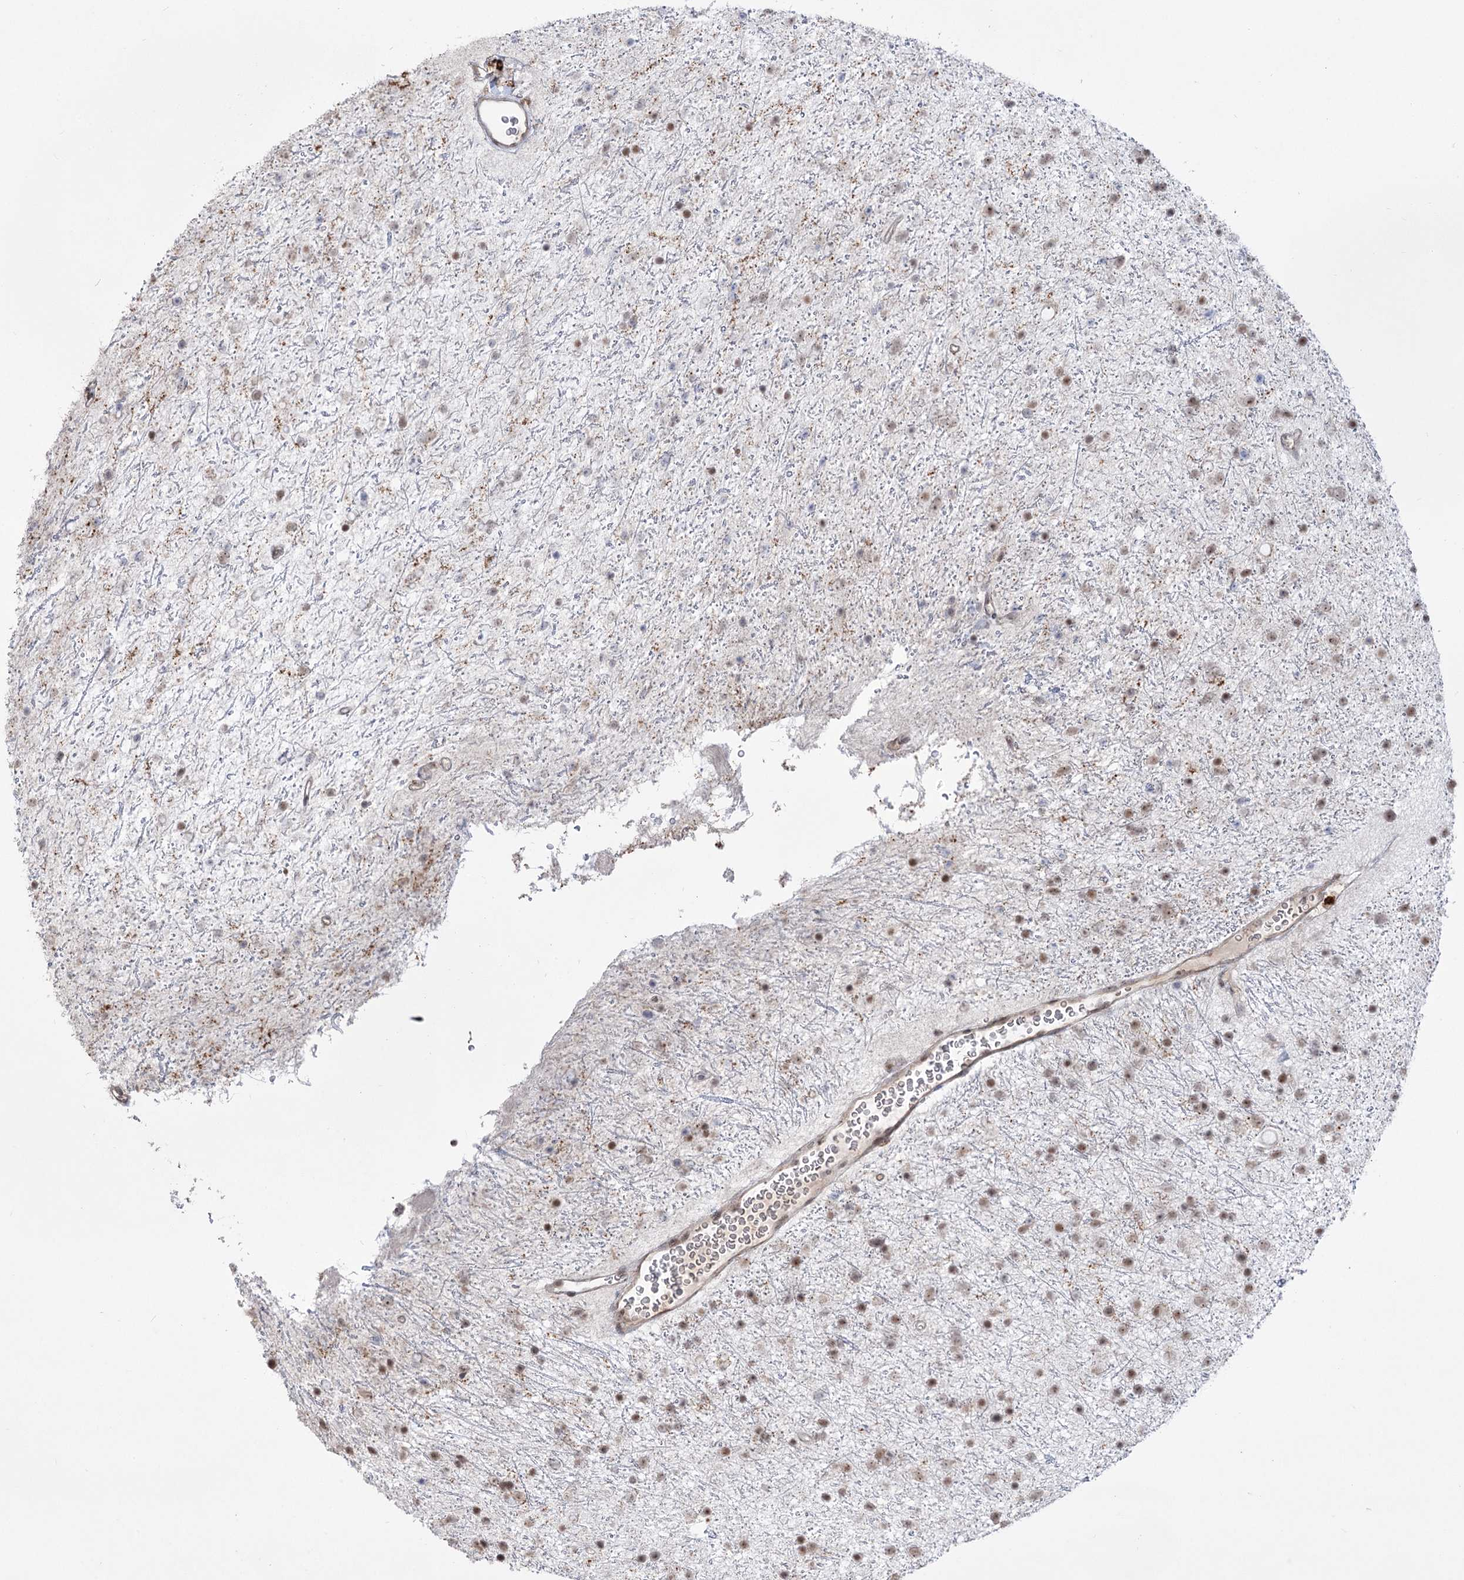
{"staining": {"intensity": "moderate", "quantity": ">75%", "location": "nuclear"}, "tissue": "glioma", "cell_type": "Tumor cells", "image_type": "cancer", "snomed": [{"axis": "morphology", "description": "Glioma, malignant, Low grade"}, {"axis": "topography", "description": "Cerebral cortex"}], "caption": "This micrograph displays glioma stained with IHC to label a protein in brown. The nuclear of tumor cells show moderate positivity for the protein. Nuclei are counter-stained blue.", "gene": "ZSCAN23", "patient": {"sex": "female", "age": 39}}